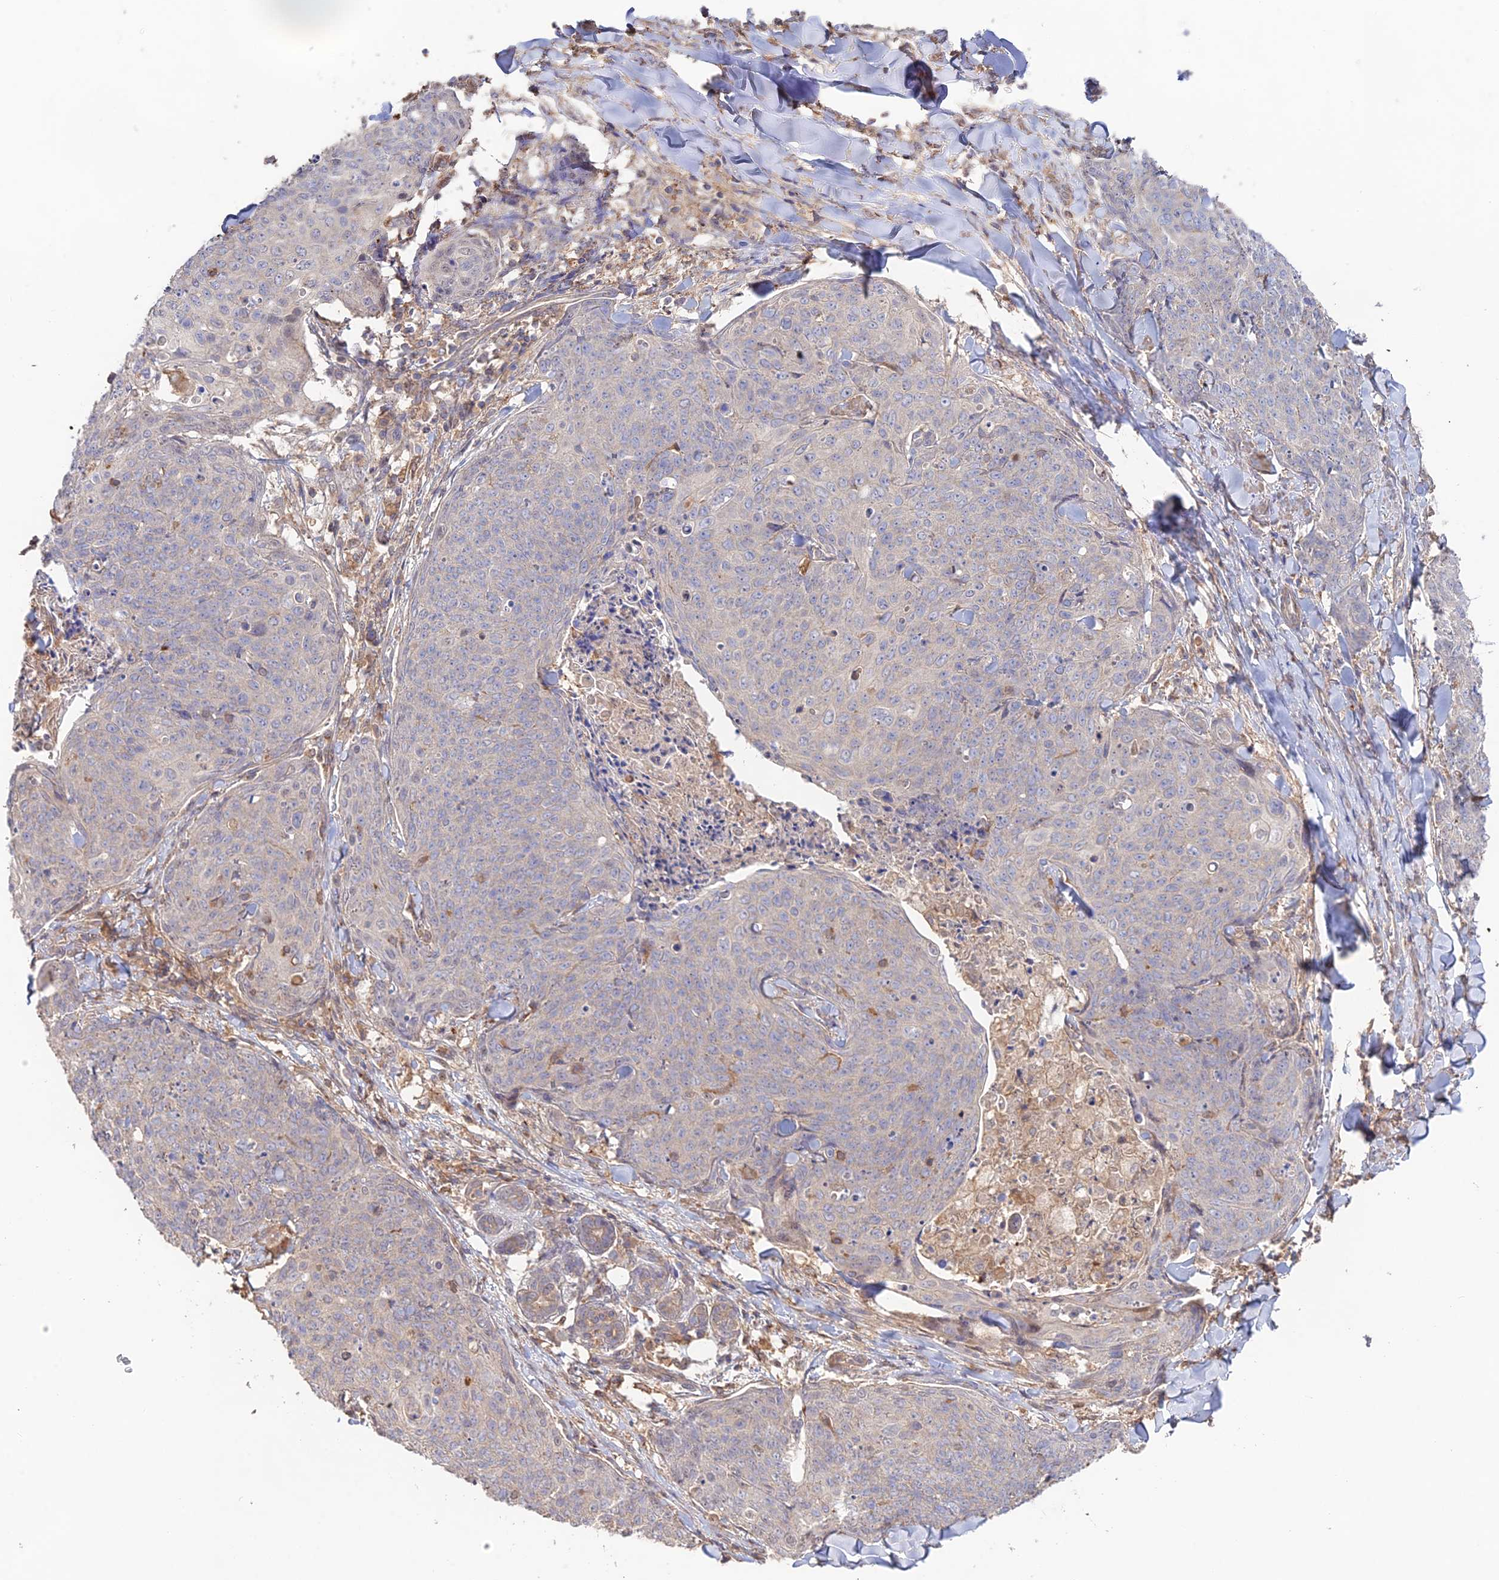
{"staining": {"intensity": "negative", "quantity": "none", "location": "none"}, "tissue": "skin cancer", "cell_type": "Tumor cells", "image_type": "cancer", "snomed": [{"axis": "morphology", "description": "Squamous cell carcinoma, NOS"}, {"axis": "topography", "description": "Skin"}, {"axis": "topography", "description": "Vulva"}], "caption": "Immunohistochemical staining of skin cancer (squamous cell carcinoma) displays no significant expression in tumor cells.", "gene": "CLCF1", "patient": {"sex": "female", "age": 85}}